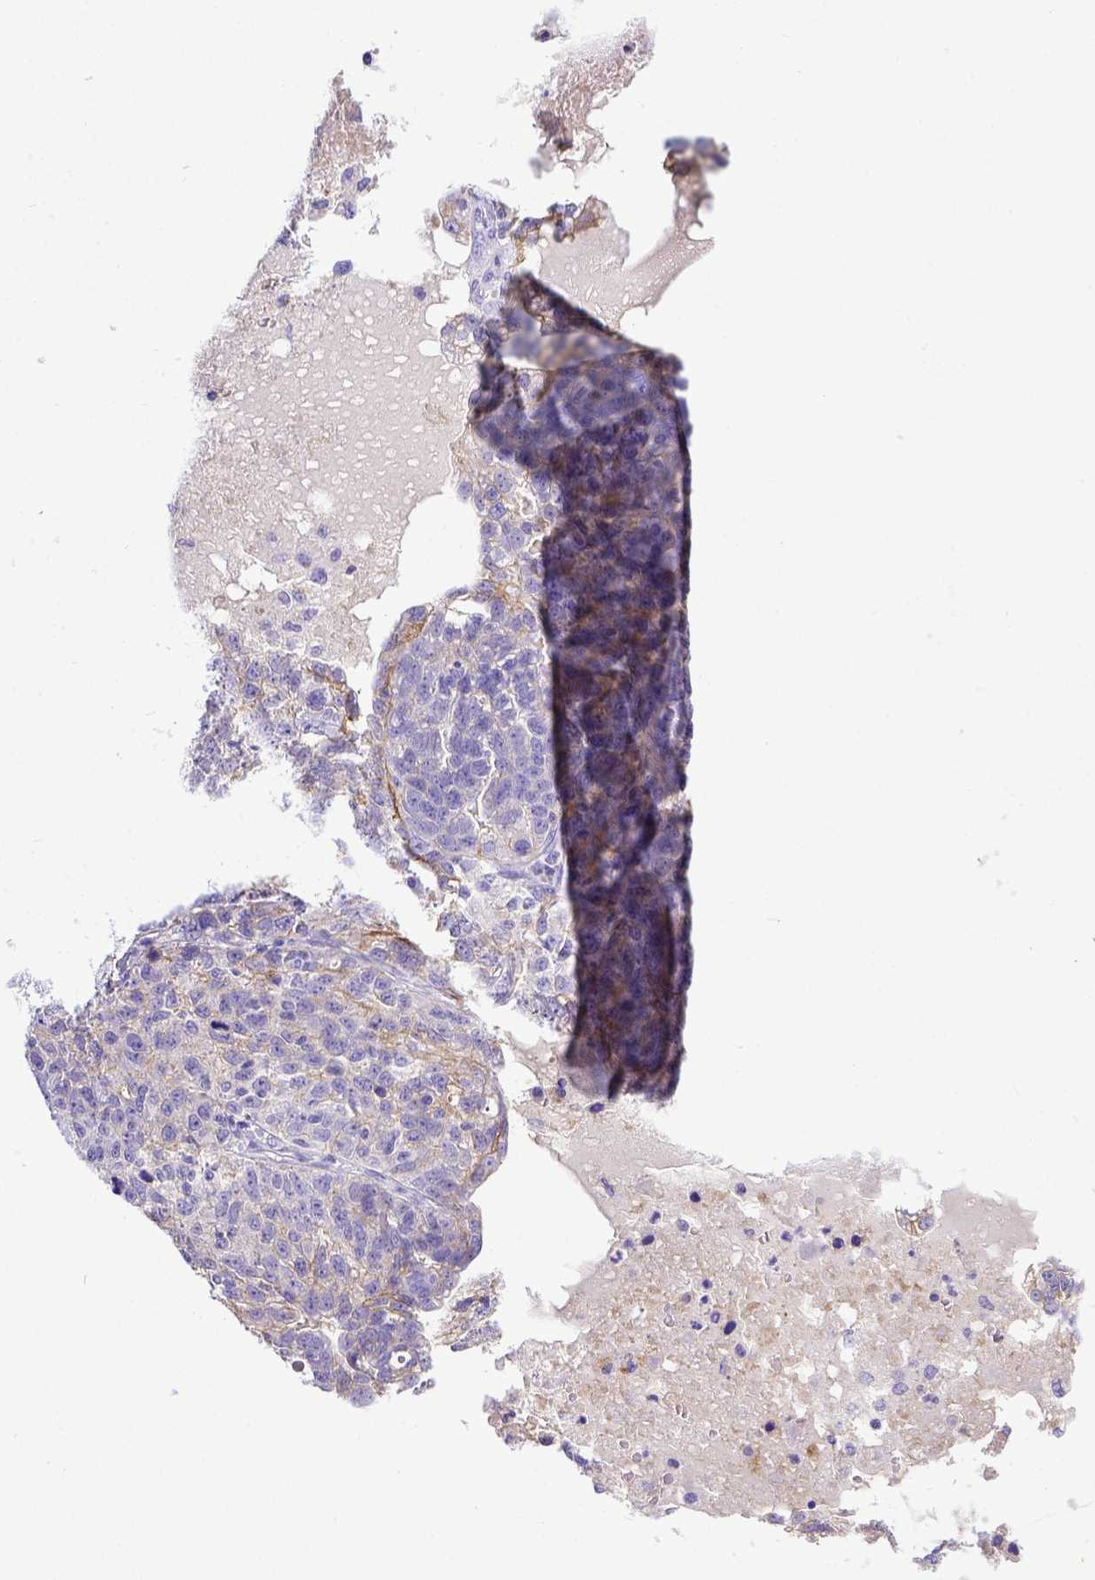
{"staining": {"intensity": "moderate", "quantity": "<25%", "location": "cytoplasmic/membranous"}, "tissue": "ovarian cancer", "cell_type": "Tumor cells", "image_type": "cancer", "snomed": [{"axis": "morphology", "description": "Cystadenocarcinoma, serous, NOS"}, {"axis": "topography", "description": "Ovary"}], "caption": "Protein expression analysis of ovarian cancer (serous cystadenocarcinoma) displays moderate cytoplasmic/membranous staining in approximately <25% of tumor cells.", "gene": "BTN1A1", "patient": {"sex": "female", "age": 71}}